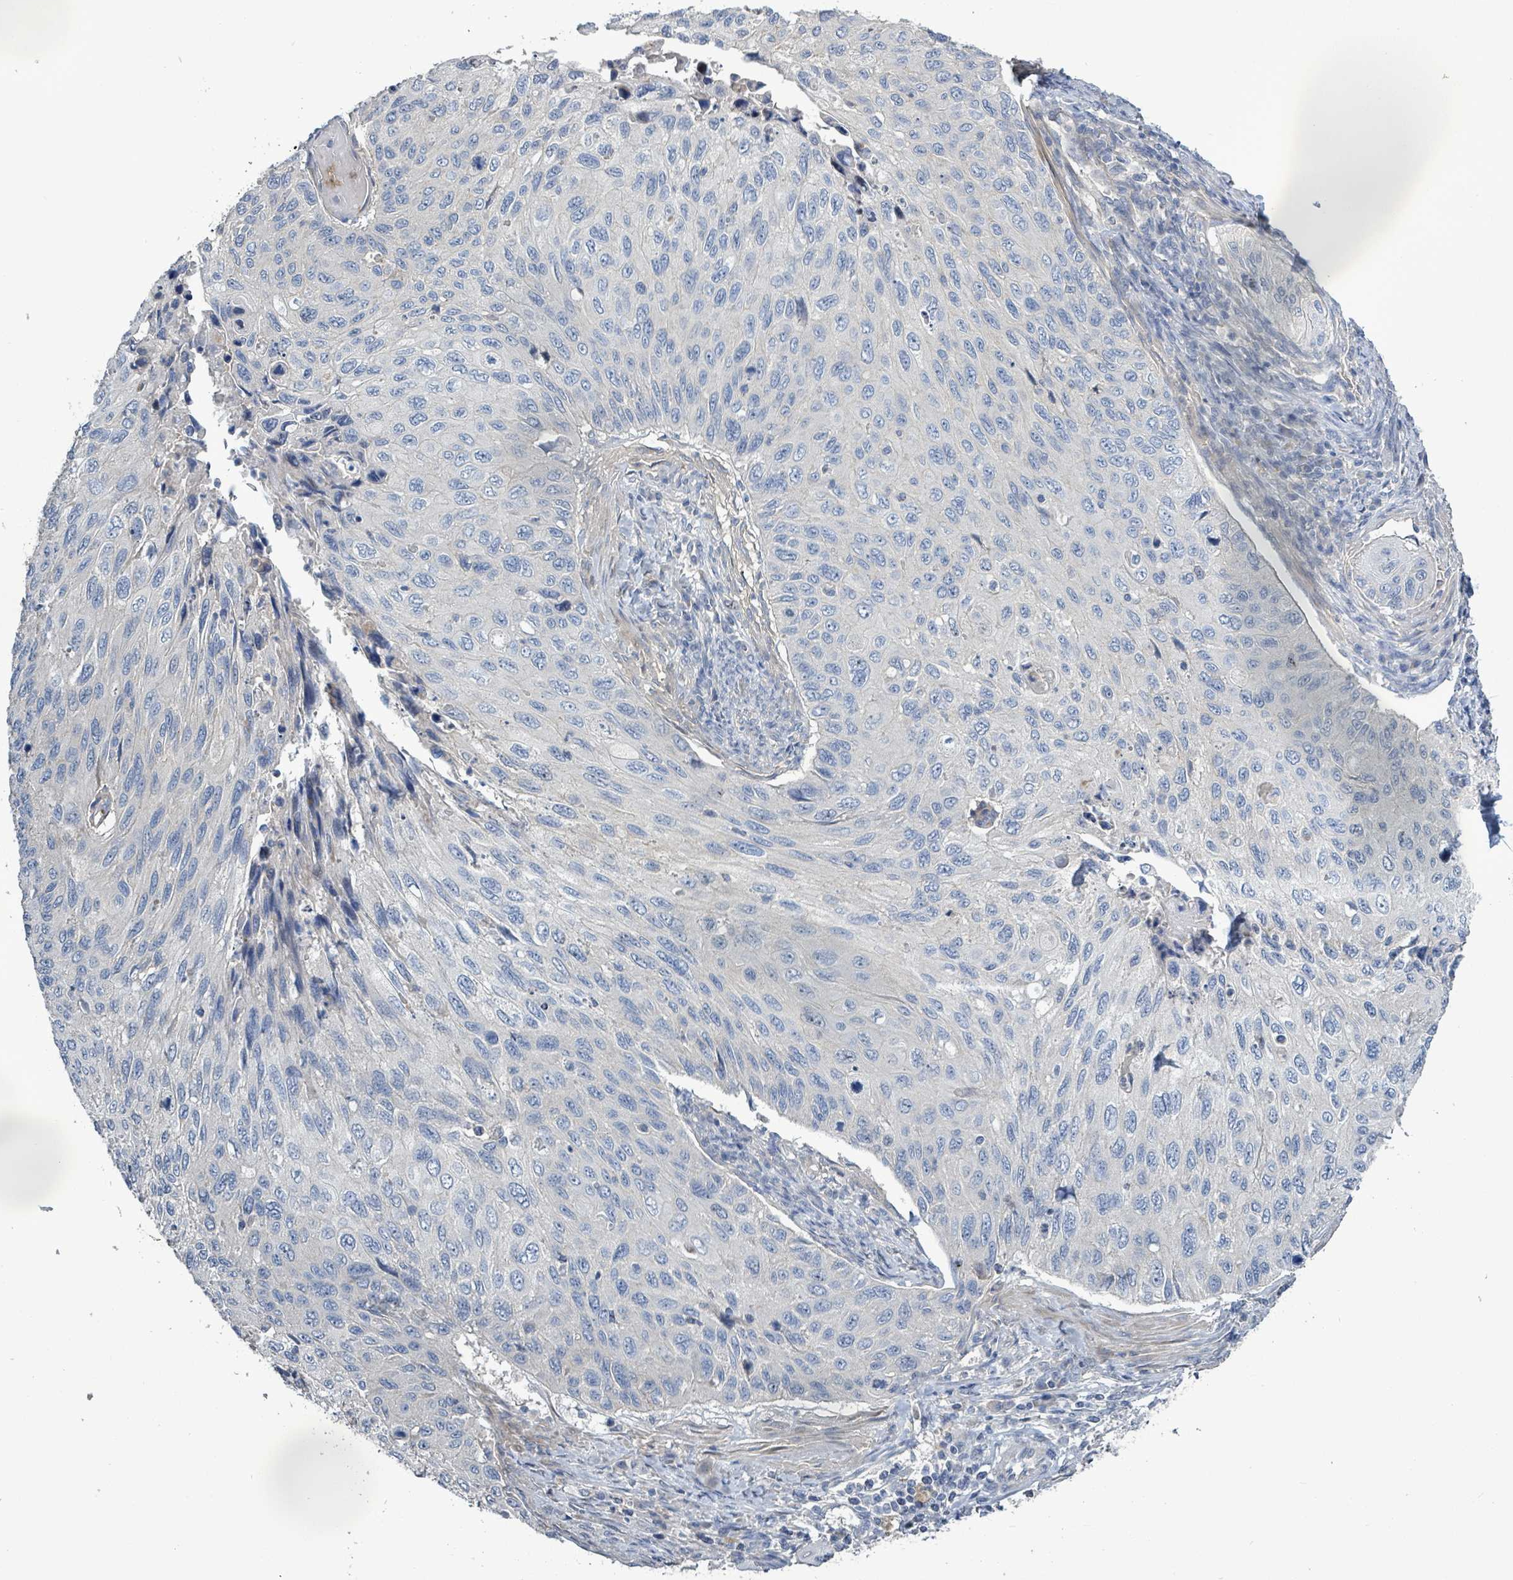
{"staining": {"intensity": "negative", "quantity": "none", "location": "none"}, "tissue": "cervical cancer", "cell_type": "Tumor cells", "image_type": "cancer", "snomed": [{"axis": "morphology", "description": "Squamous cell carcinoma, NOS"}, {"axis": "topography", "description": "Cervix"}], "caption": "Histopathology image shows no protein expression in tumor cells of cervical cancer tissue.", "gene": "KRAS", "patient": {"sex": "female", "age": 70}}